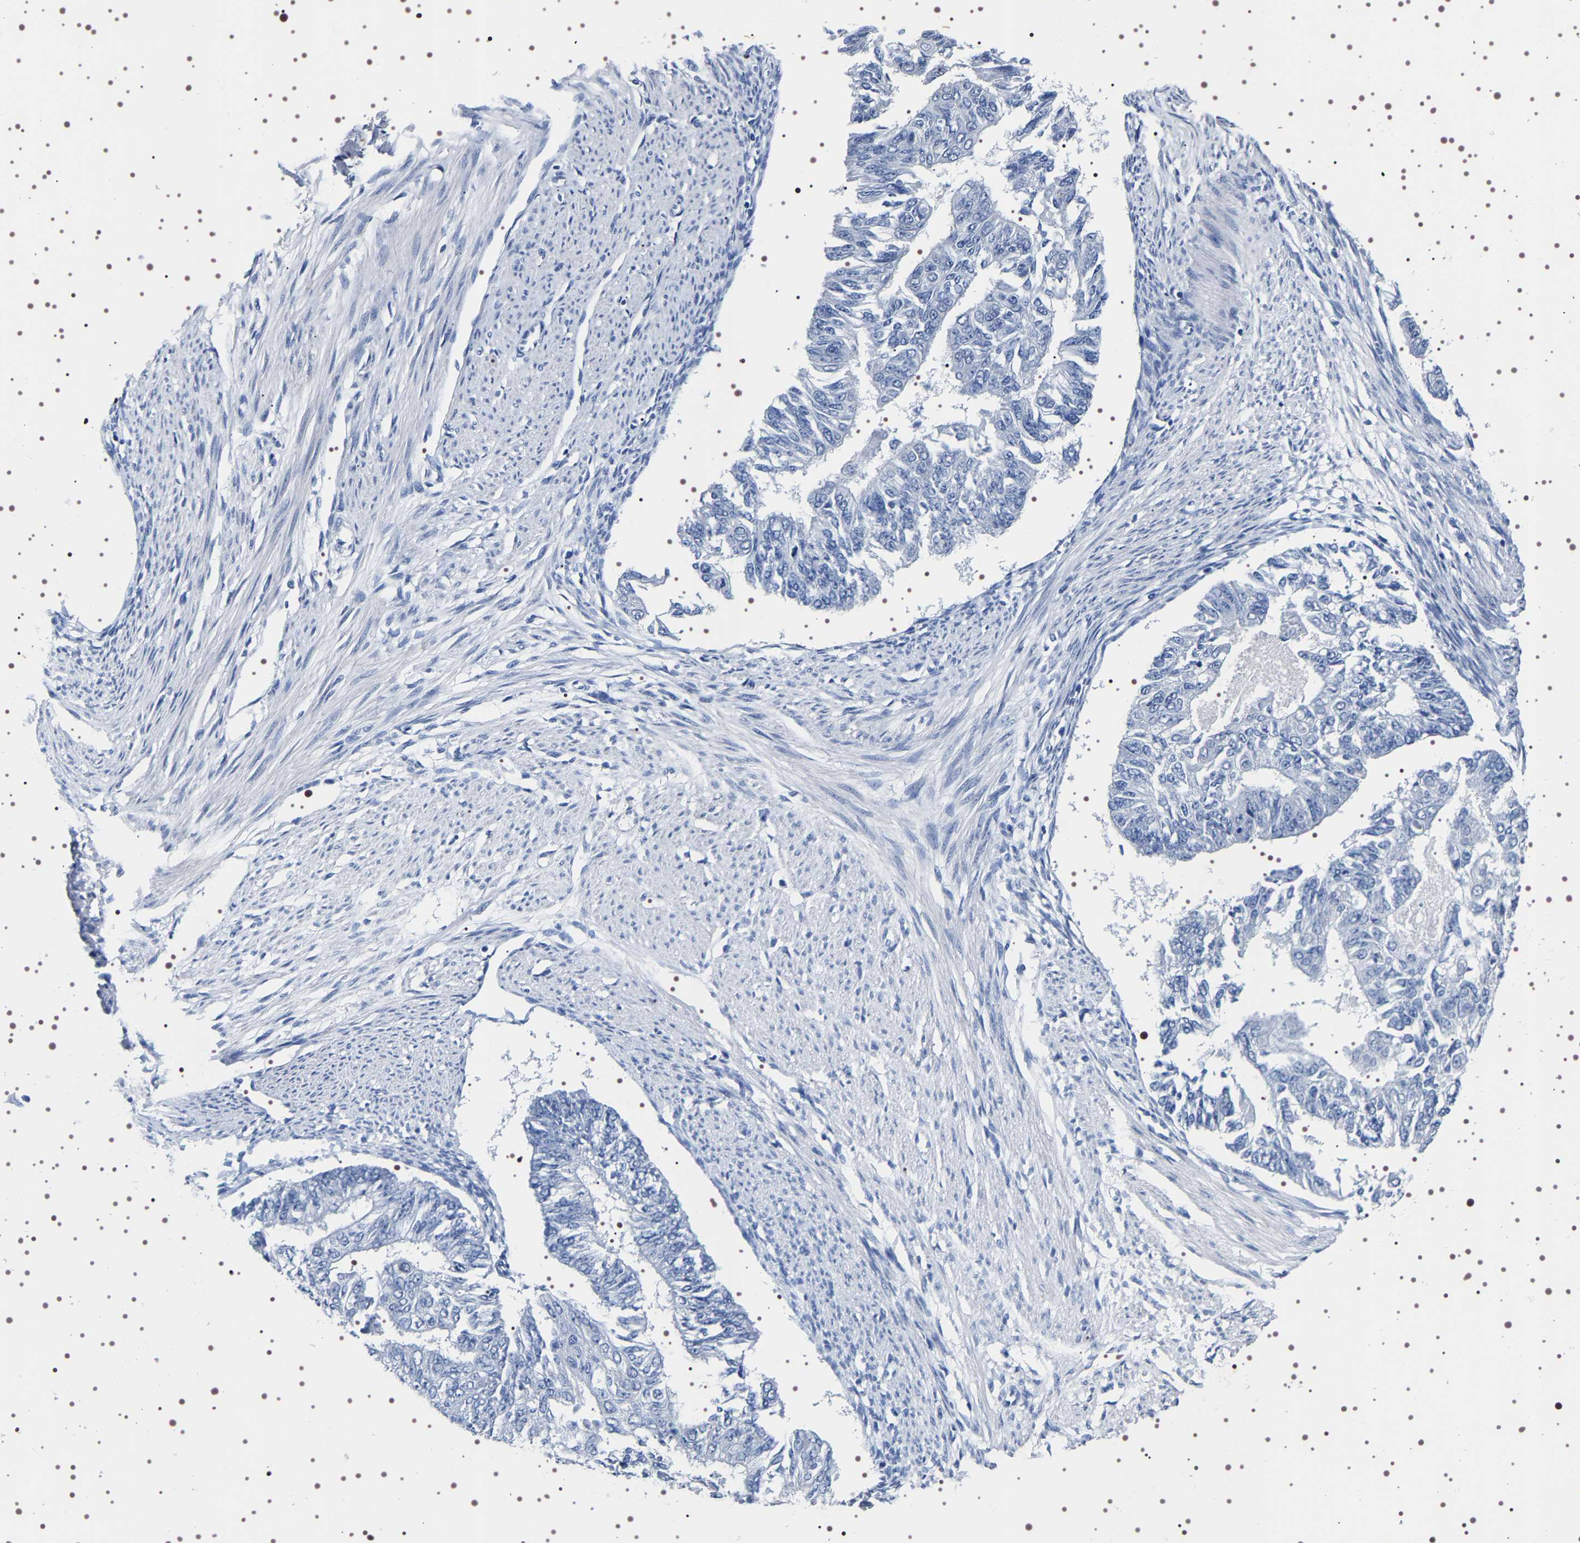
{"staining": {"intensity": "negative", "quantity": "none", "location": "none"}, "tissue": "endometrial cancer", "cell_type": "Tumor cells", "image_type": "cancer", "snomed": [{"axis": "morphology", "description": "Adenocarcinoma, NOS"}, {"axis": "topography", "description": "Endometrium"}], "caption": "Immunohistochemistry (IHC) photomicrograph of neoplastic tissue: human endometrial adenocarcinoma stained with DAB (3,3'-diaminobenzidine) exhibits no significant protein expression in tumor cells.", "gene": "UBQLN3", "patient": {"sex": "female", "age": 32}}